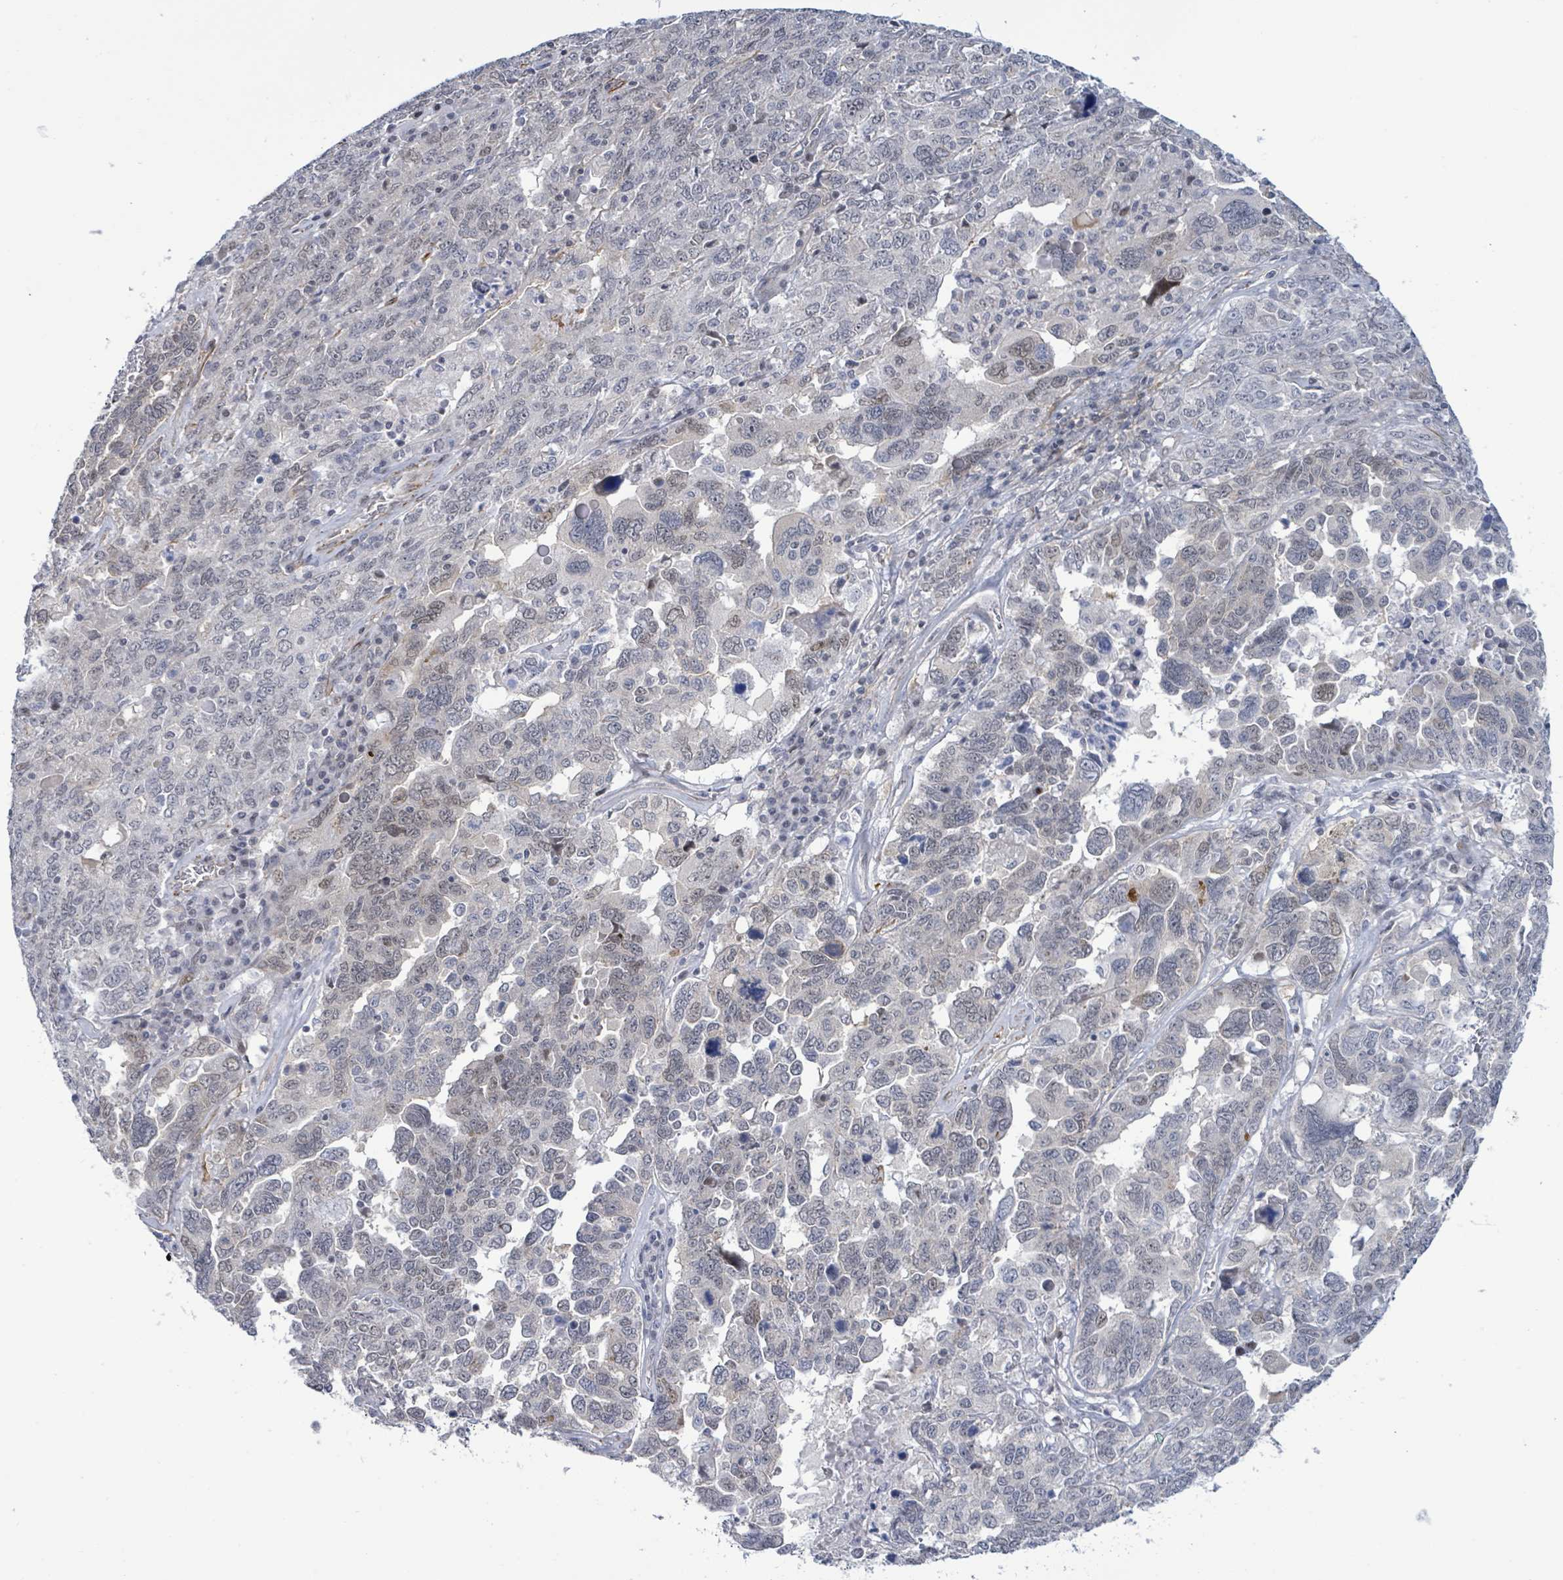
{"staining": {"intensity": "negative", "quantity": "none", "location": "none"}, "tissue": "ovarian cancer", "cell_type": "Tumor cells", "image_type": "cancer", "snomed": [{"axis": "morphology", "description": "Carcinoma, endometroid"}, {"axis": "topography", "description": "Ovary"}], "caption": "High power microscopy micrograph of an IHC photomicrograph of ovarian cancer (endometroid carcinoma), revealing no significant positivity in tumor cells.", "gene": "DMRTC1B", "patient": {"sex": "female", "age": 62}}